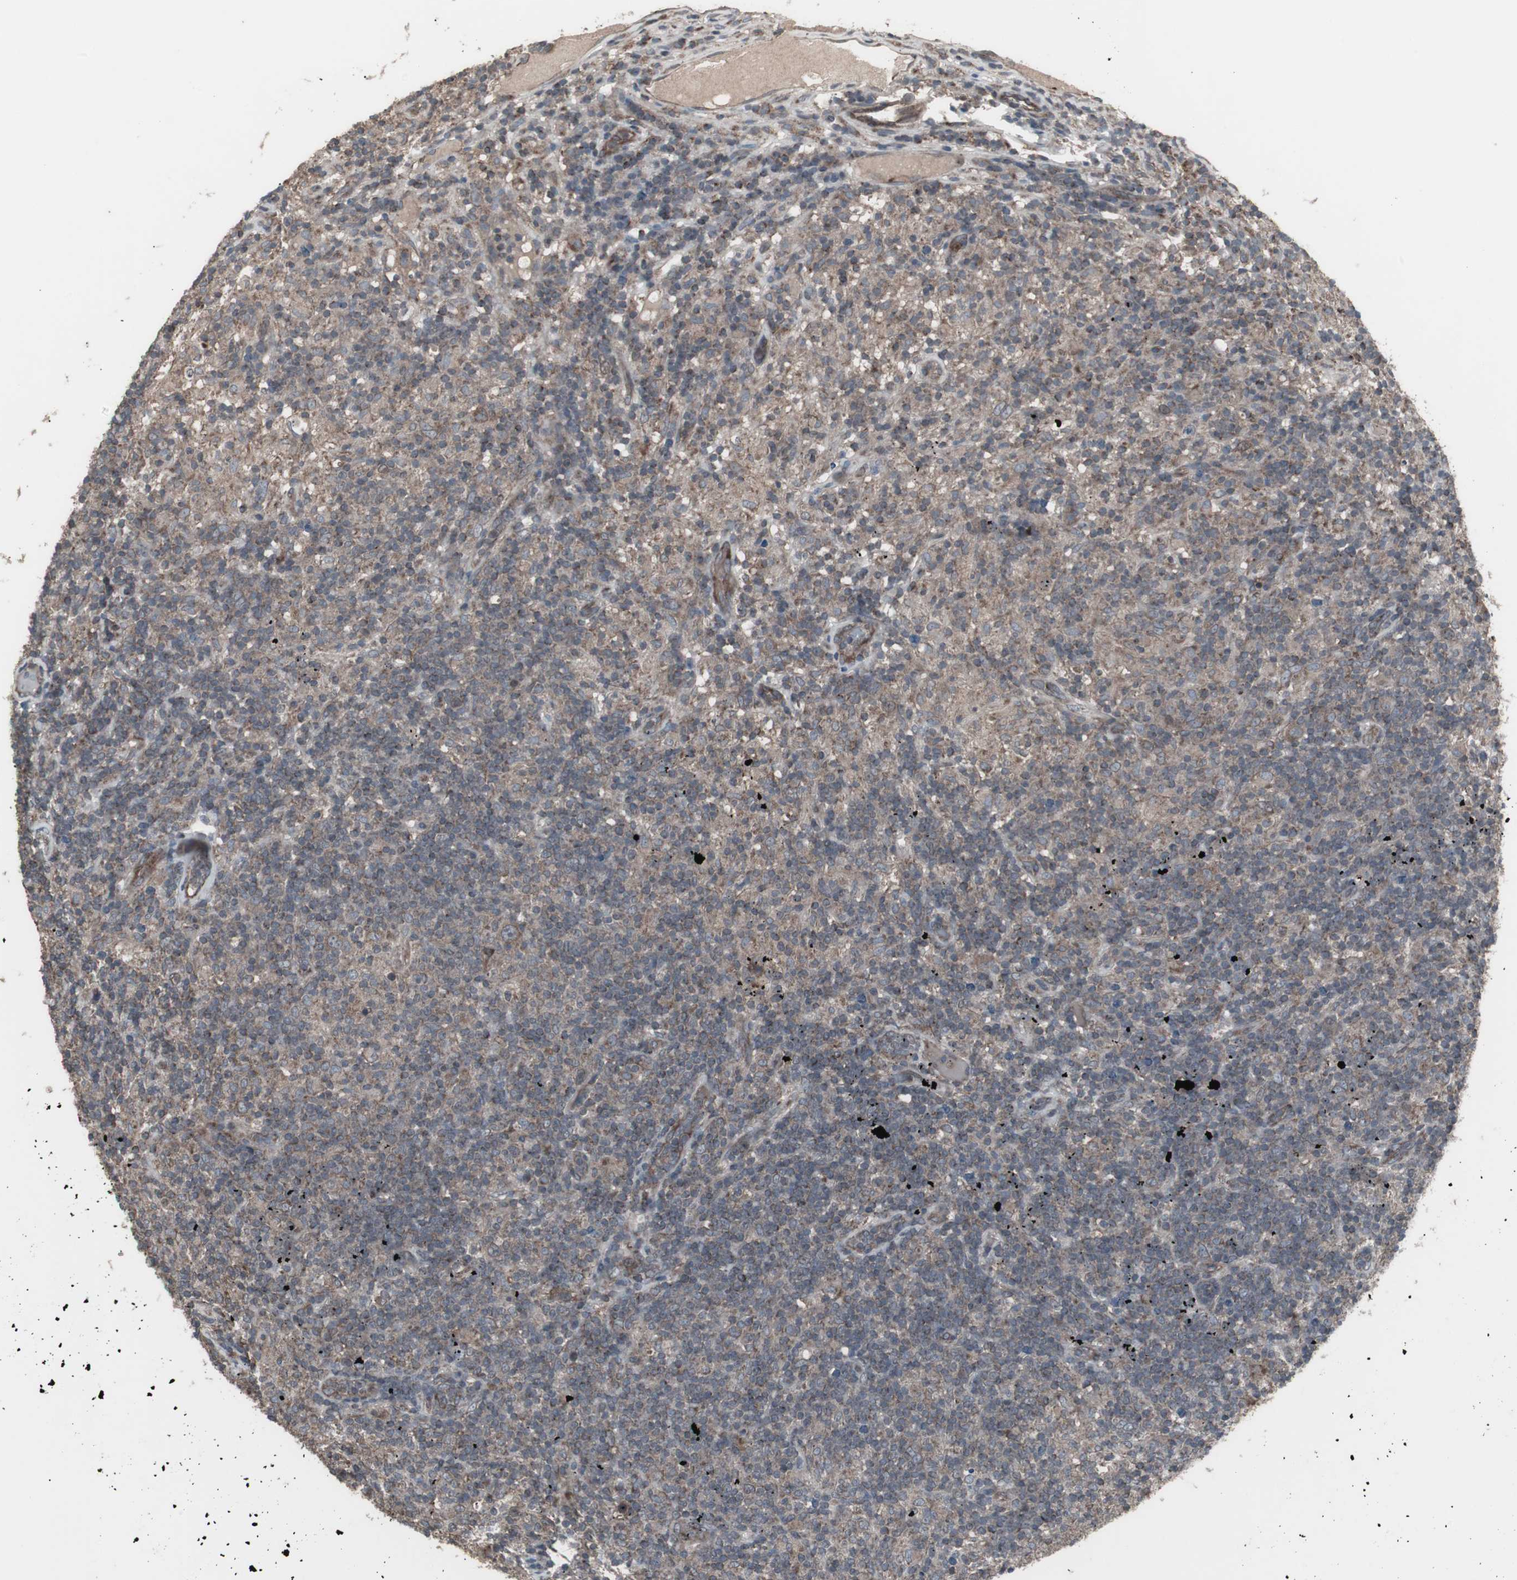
{"staining": {"intensity": "weak", "quantity": ">75%", "location": "cytoplasmic/membranous"}, "tissue": "lymphoma", "cell_type": "Tumor cells", "image_type": "cancer", "snomed": [{"axis": "morphology", "description": "Hodgkin's disease, NOS"}, {"axis": "topography", "description": "Lymph node"}], "caption": "High-power microscopy captured an immunohistochemistry (IHC) photomicrograph of Hodgkin's disease, revealing weak cytoplasmic/membranous expression in about >75% of tumor cells.", "gene": "SSTR2", "patient": {"sex": "male", "age": 70}}